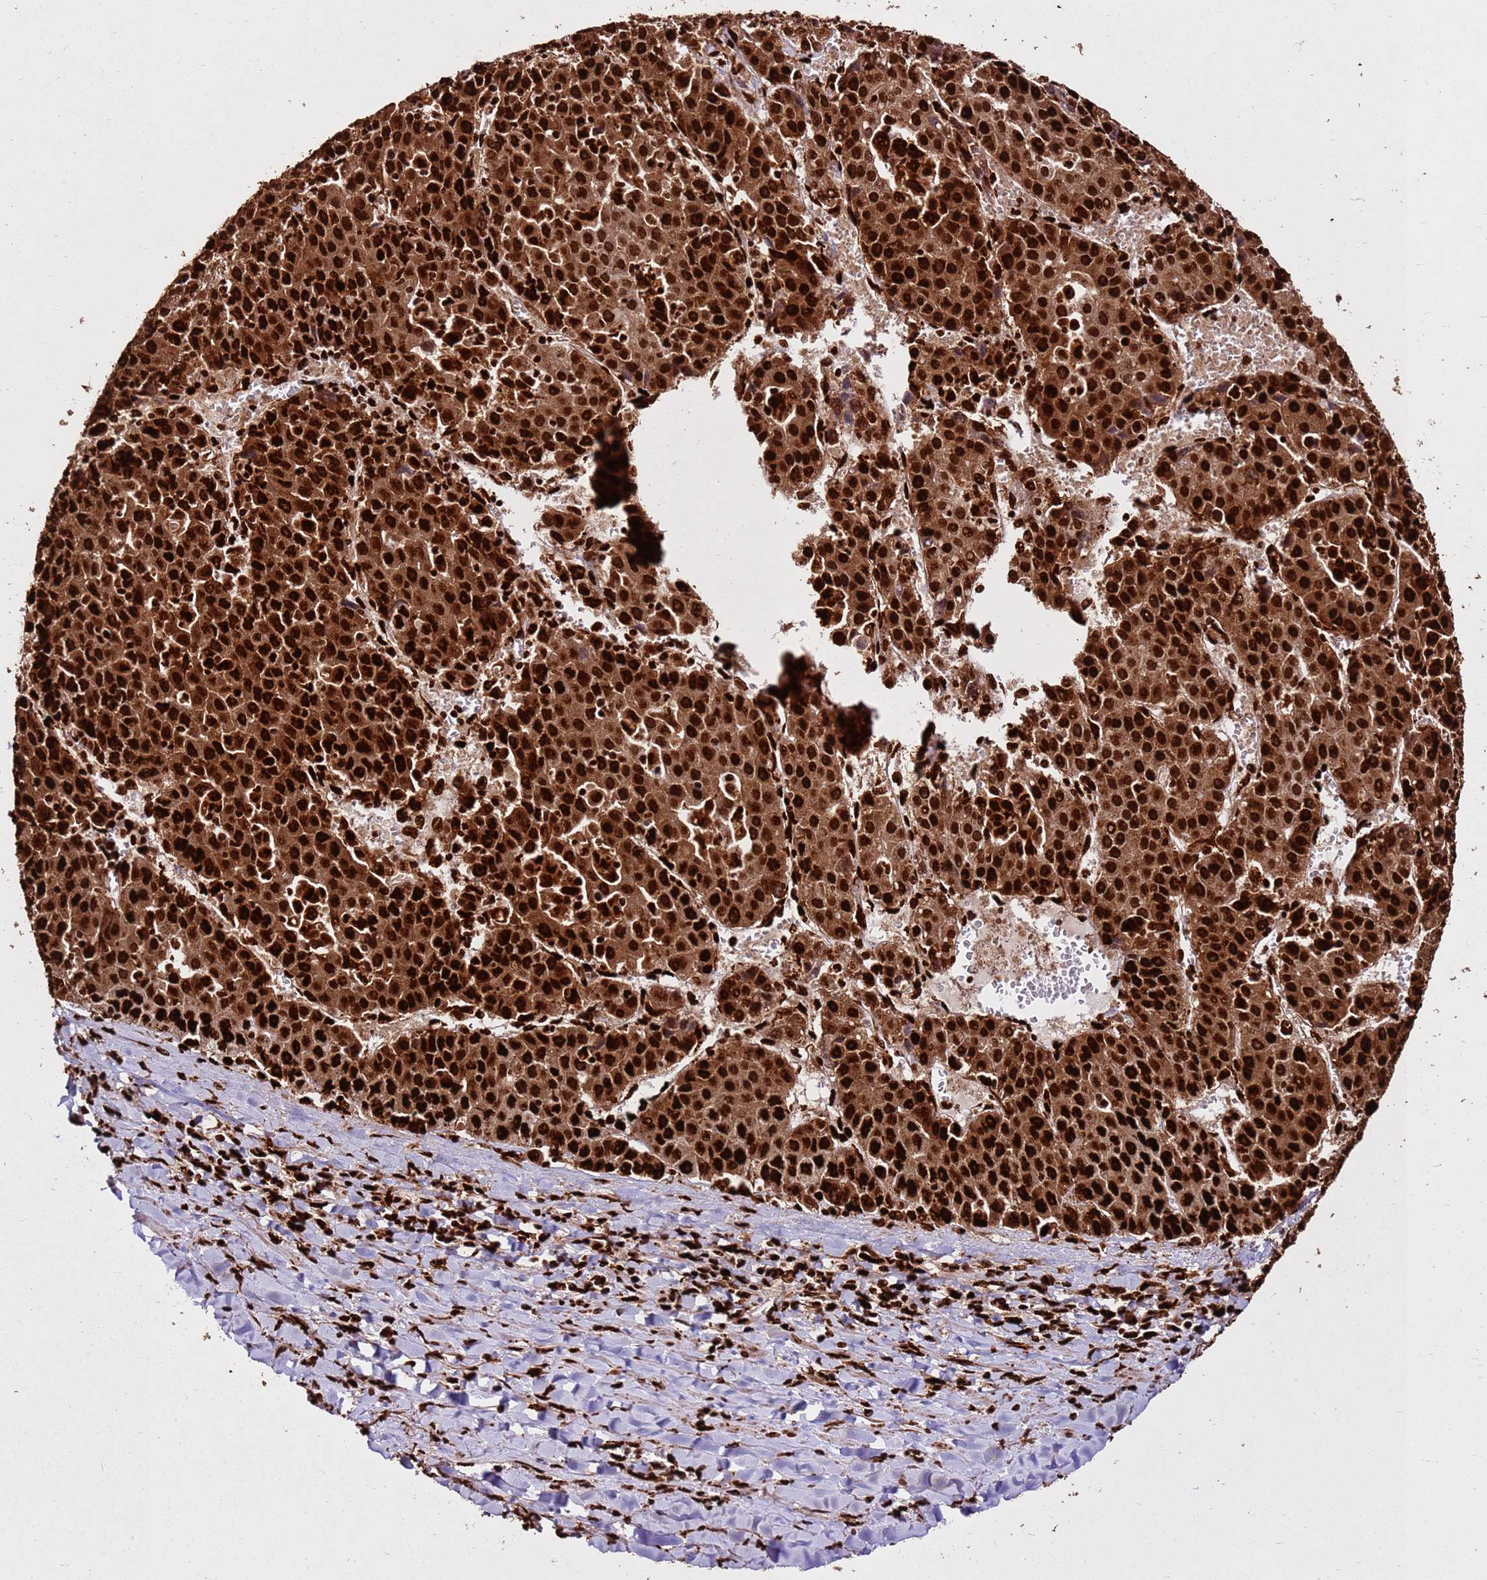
{"staining": {"intensity": "strong", "quantity": ">75%", "location": "cytoplasmic/membranous,nuclear"}, "tissue": "liver cancer", "cell_type": "Tumor cells", "image_type": "cancer", "snomed": [{"axis": "morphology", "description": "Carcinoma, Hepatocellular, NOS"}, {"axis": "topography", "description": "Liver"}], "caption": "DAB immunohistochemical staining of human hepatocellular carcinoma (liver) displays strong cytoplasmic/membranous and nuclear protein expression in approximately >75% of tumor cells. The staining was performed using DAB, with brown indicating positive protein expression. Nuclei are stained blue with hematoxylin.", "gene": "HNRNPAB", "patient": {"sex": "female", "age": 53}}